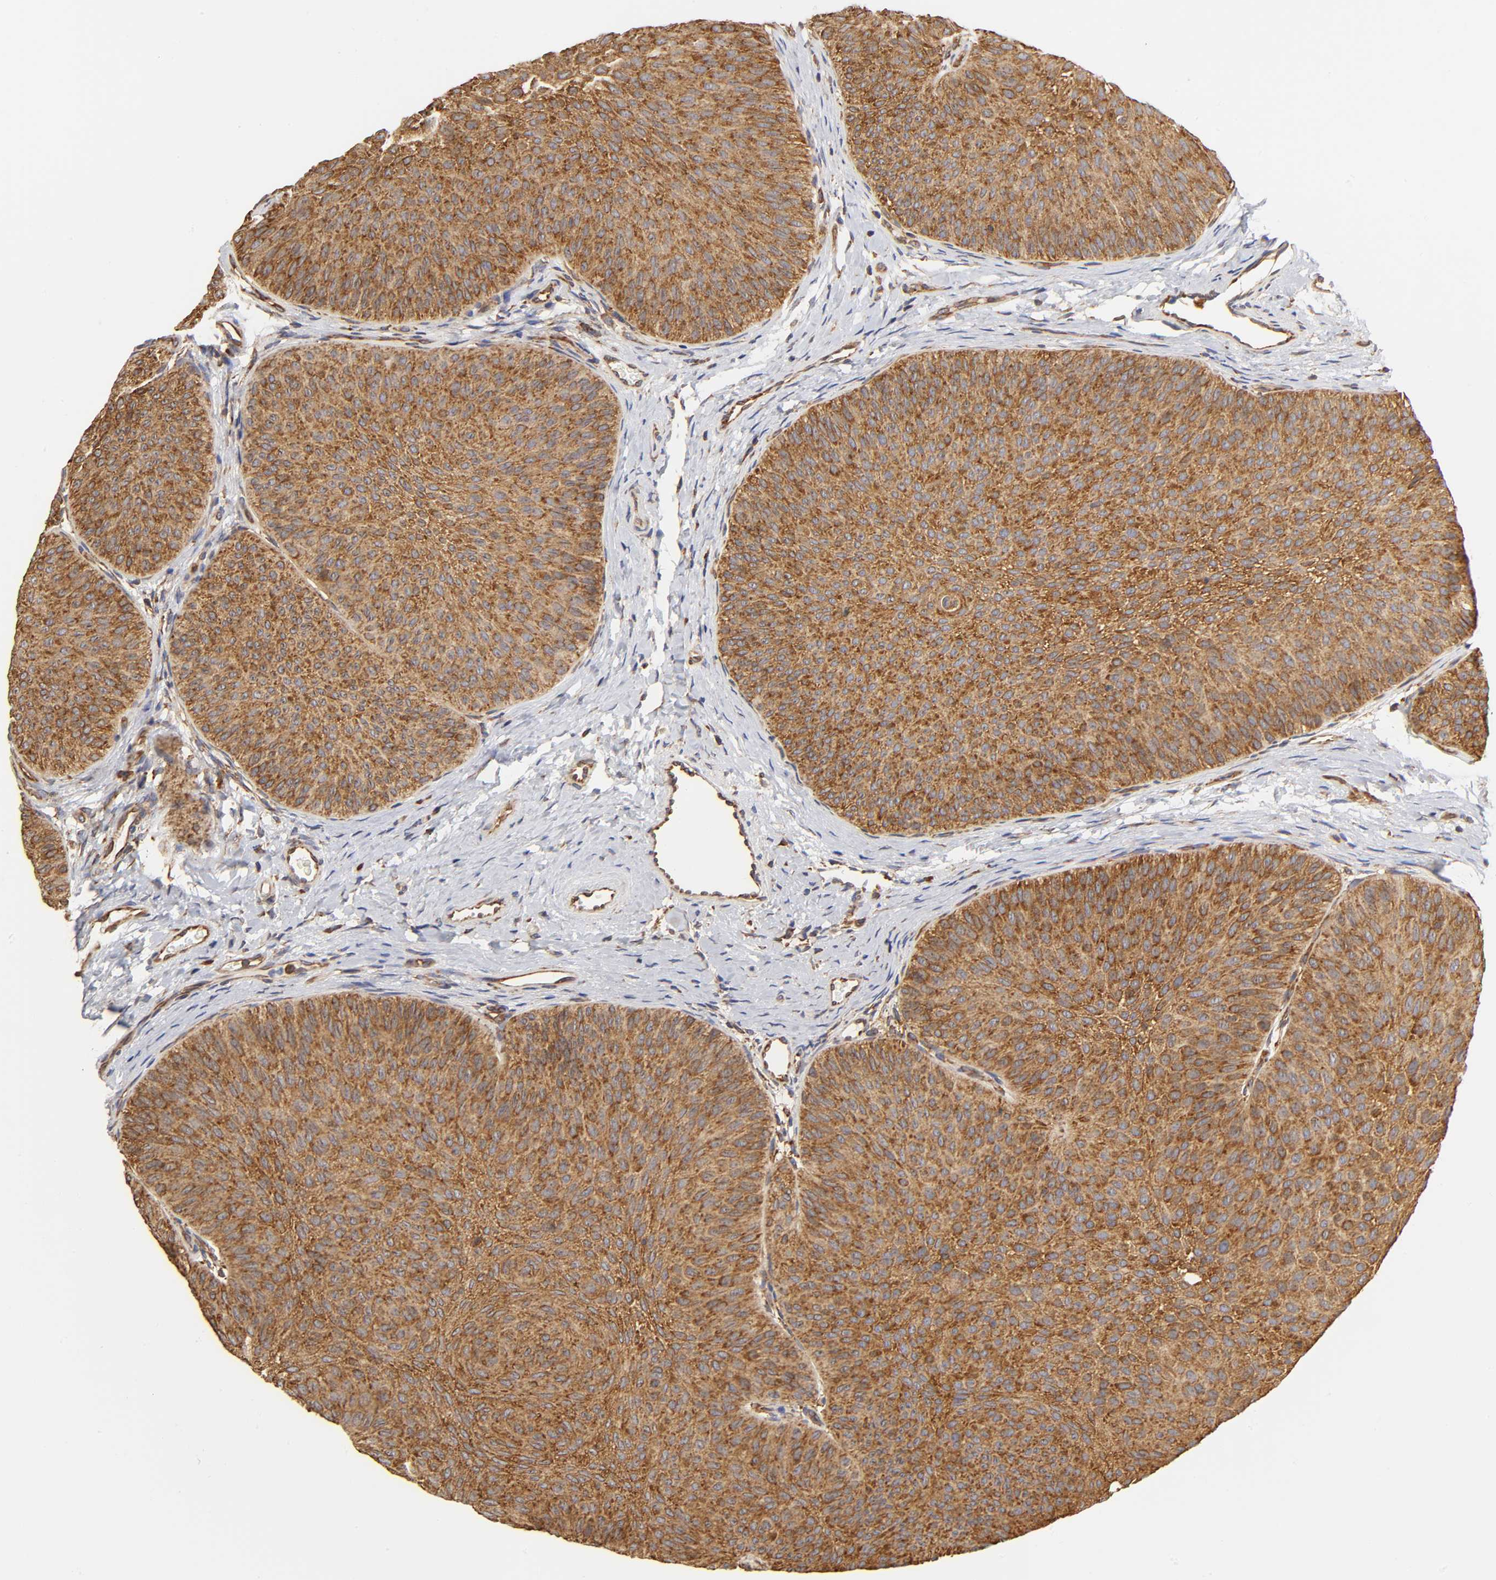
{"staining": {"intensity": "strong", "quantity": ">75%", "location": "cytoplasmic/membranous"}, "tissue": "urothelial cancer", "cell_type": "Tumor cells", "image_type": "cancer", "snomed": [{"axis": "morphology", "description": "Urothelial carcinoma, Low grade"}, {"axis": "topography", "description": "Urinary bladder"}], "caption": "Immunohistochemical staining of human urothelial carcinoma (low-grade) displays high levels of strong cytoplasmic/membranous staining in about >75% of tumor cells.", "gene": "RPL14", "patient": {"sex": "female", "age": 60}}